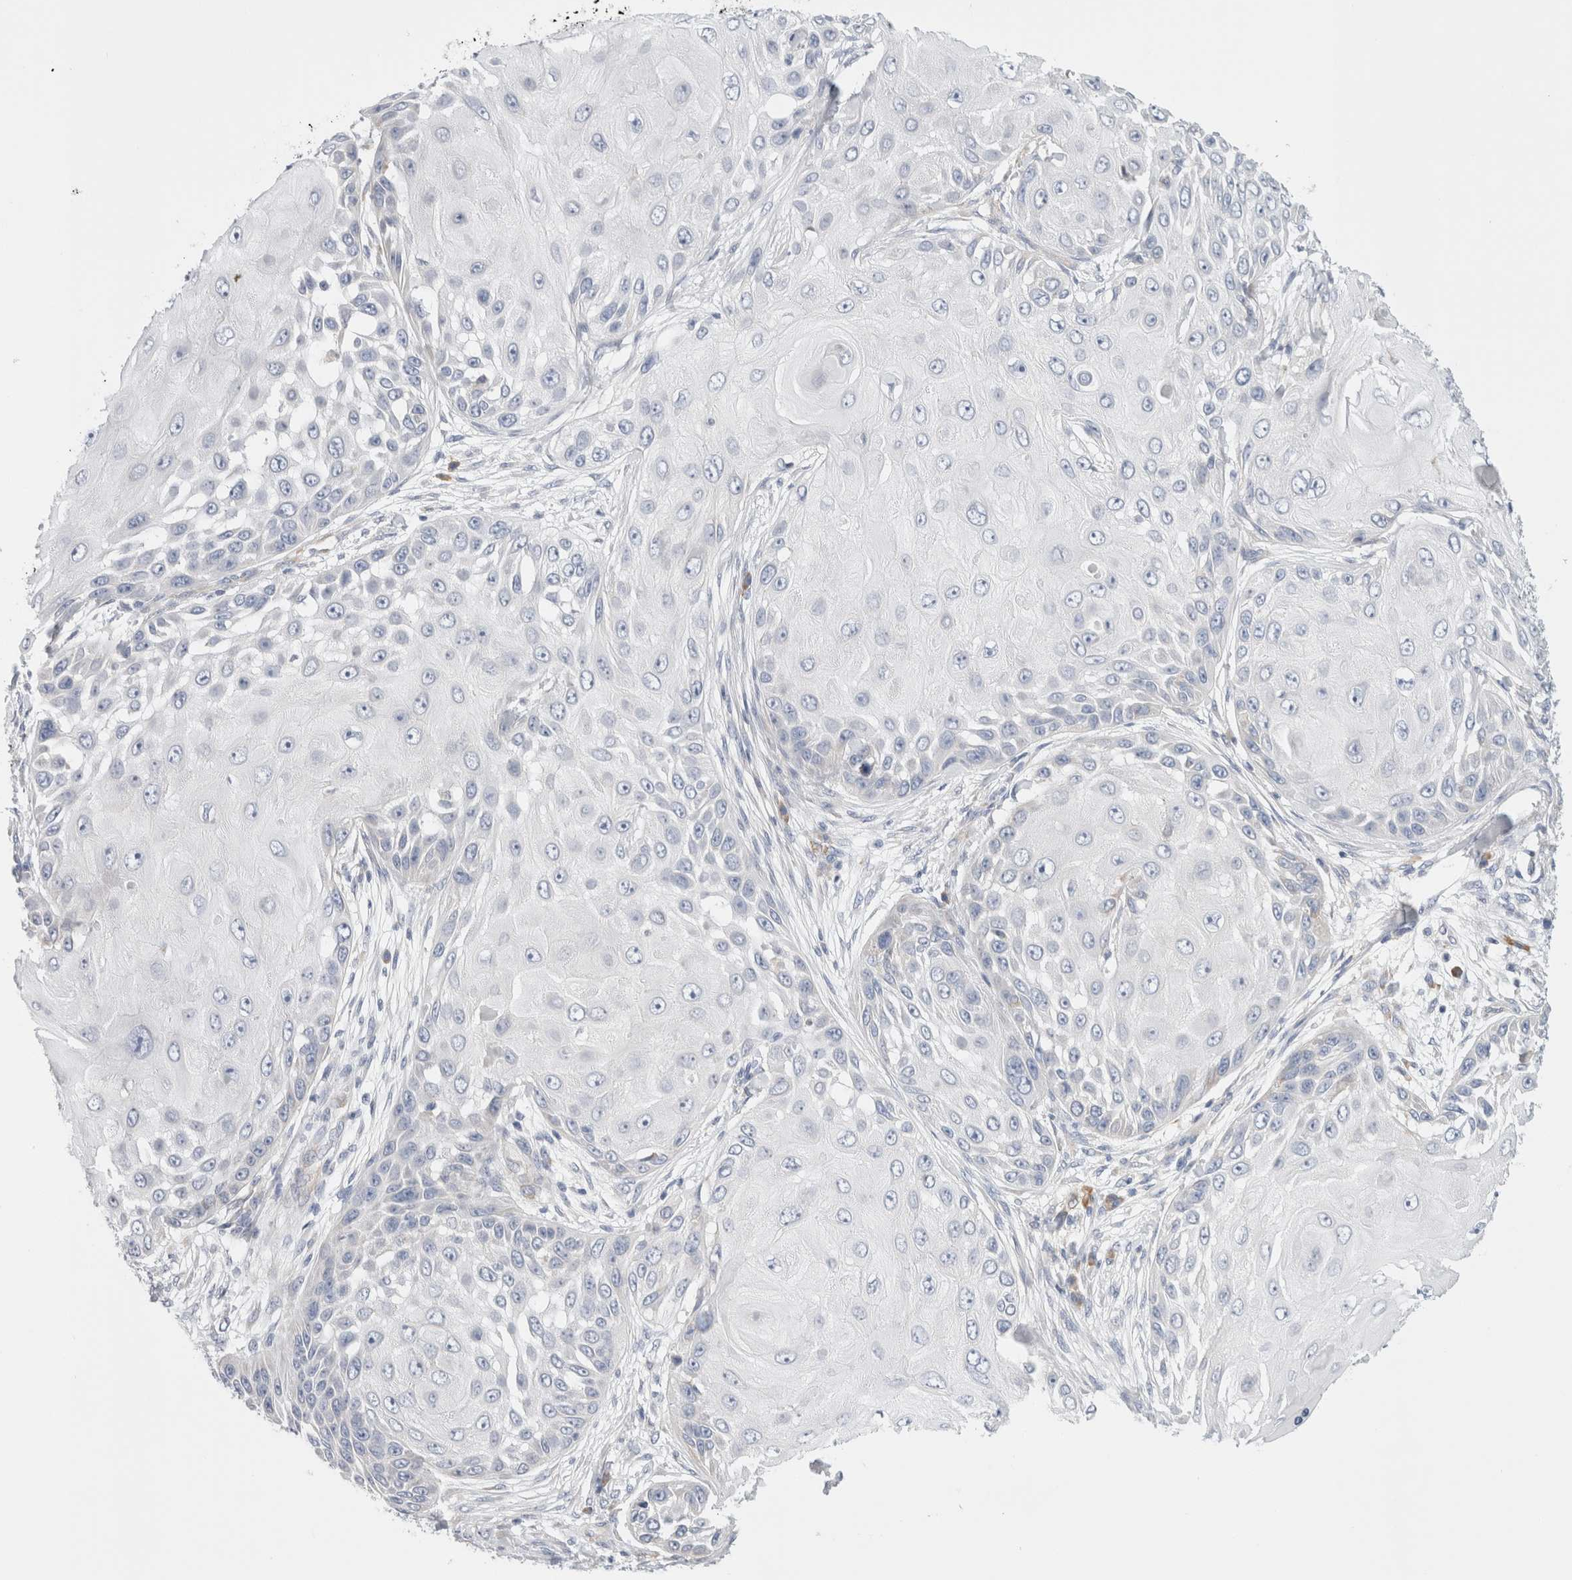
{"staining": {"intensity": "negative", "quantity": "none", "location": "none"}, "tissue": "skin cancer", "cell_type": "Tumor cells", "image_type": "cancer", "snomed": [{"axis": "morphology", "description": "Squamous cell carcinoma, NOS"}, {"axis": "topography", "description": "Skin"}], "caption": "Tumor cells show no significant protein staining in skin cancer (squamous cell carcinoma).", "gene": "CSK", "patient": {"sex": "female", "age": 44}}